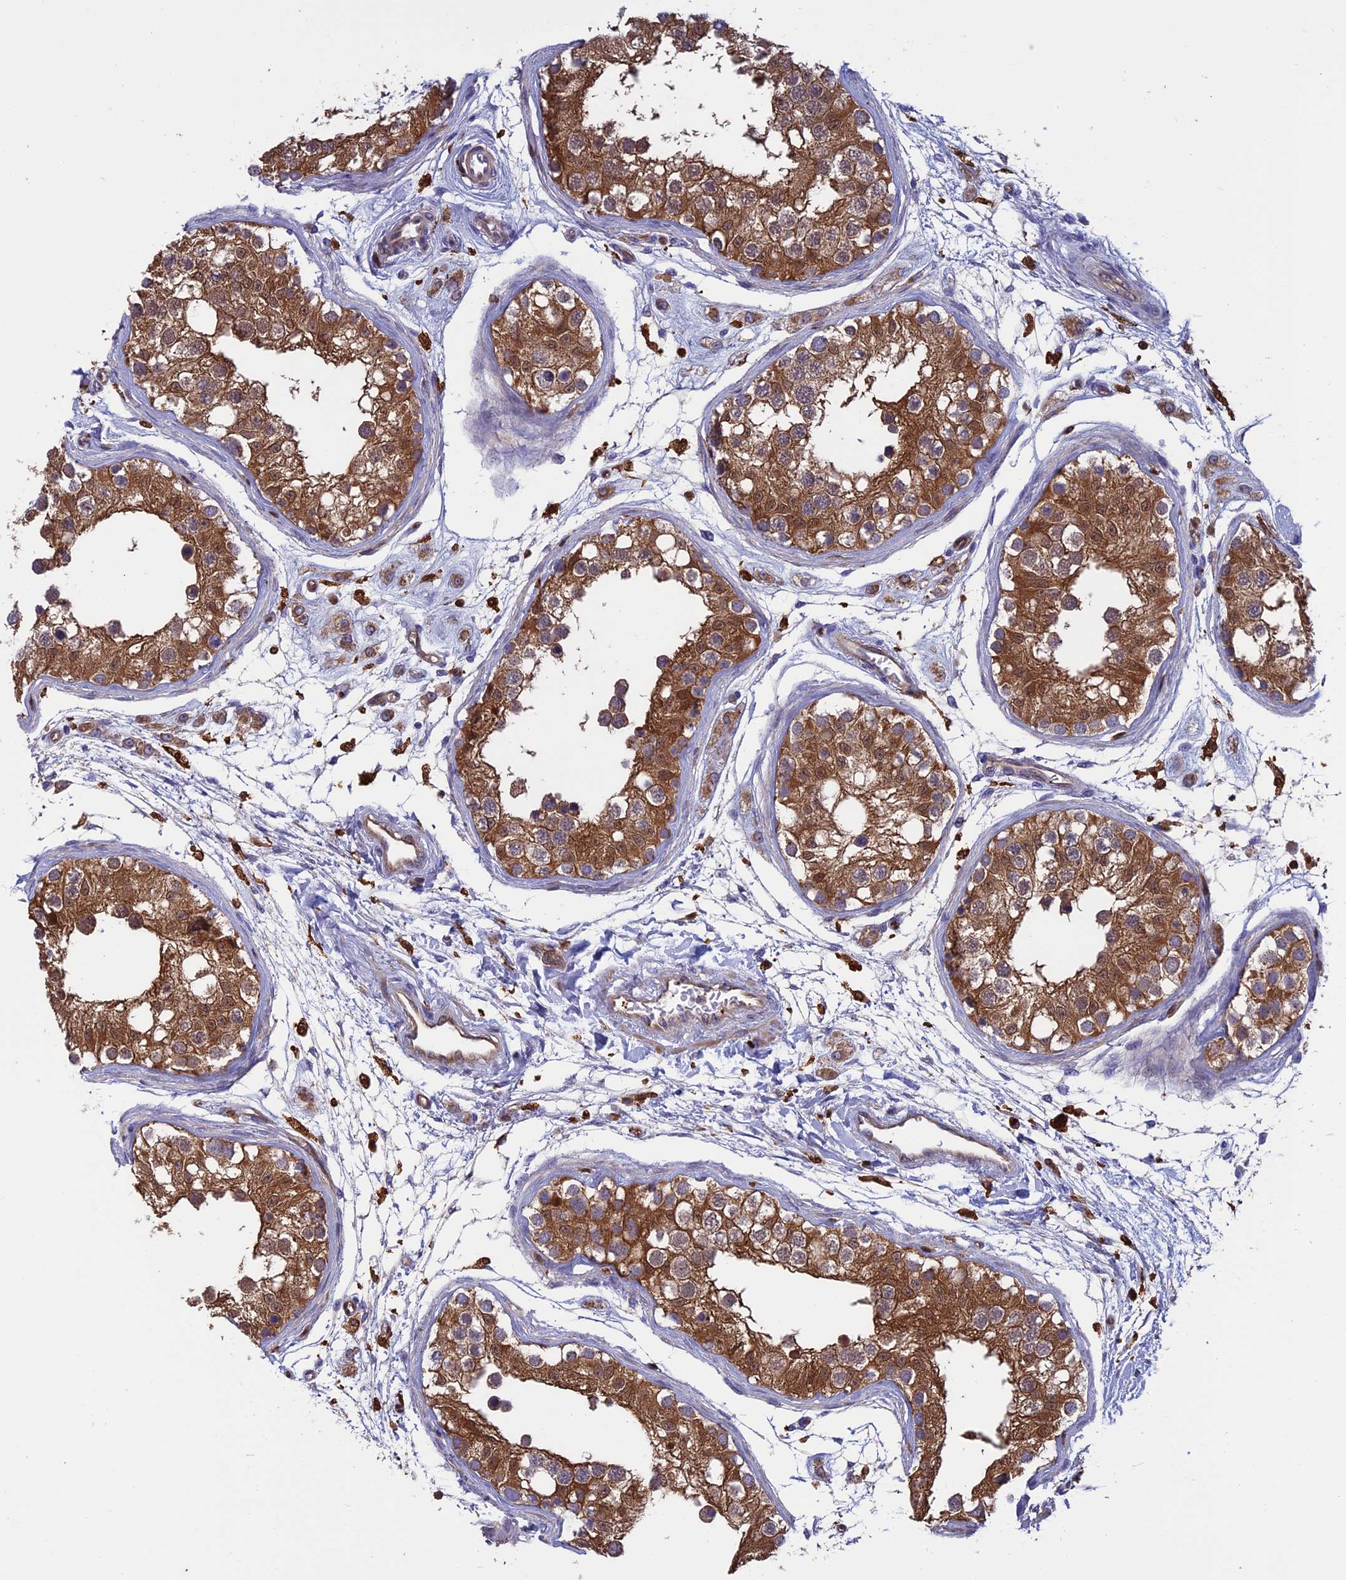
{"staining": {"intensity": "moderate", "quantity": ">75%", "location": "cytoplasmic/membranous"}, "tissue": "testis", "cell_type": "Cells in seminiferous ducts", "image_type": "normal", "snomed": [{"axis": "morphology", "description": "Normal tissue, NOS"}, {"axis": "morphology", "description": "Adenocarcinoma, metastatic, NOS"}, {"axis": "topography", "description": "Testis"}], "caption": "Immunohistochemical staining of normal testis shows medium levels of moderate cytoplasmic/membranous positivity in approximately >75% of cells in seminiferous ducts.", "gene": "ARHGAP18", "patient": {"sex": "male", "age": 26}}